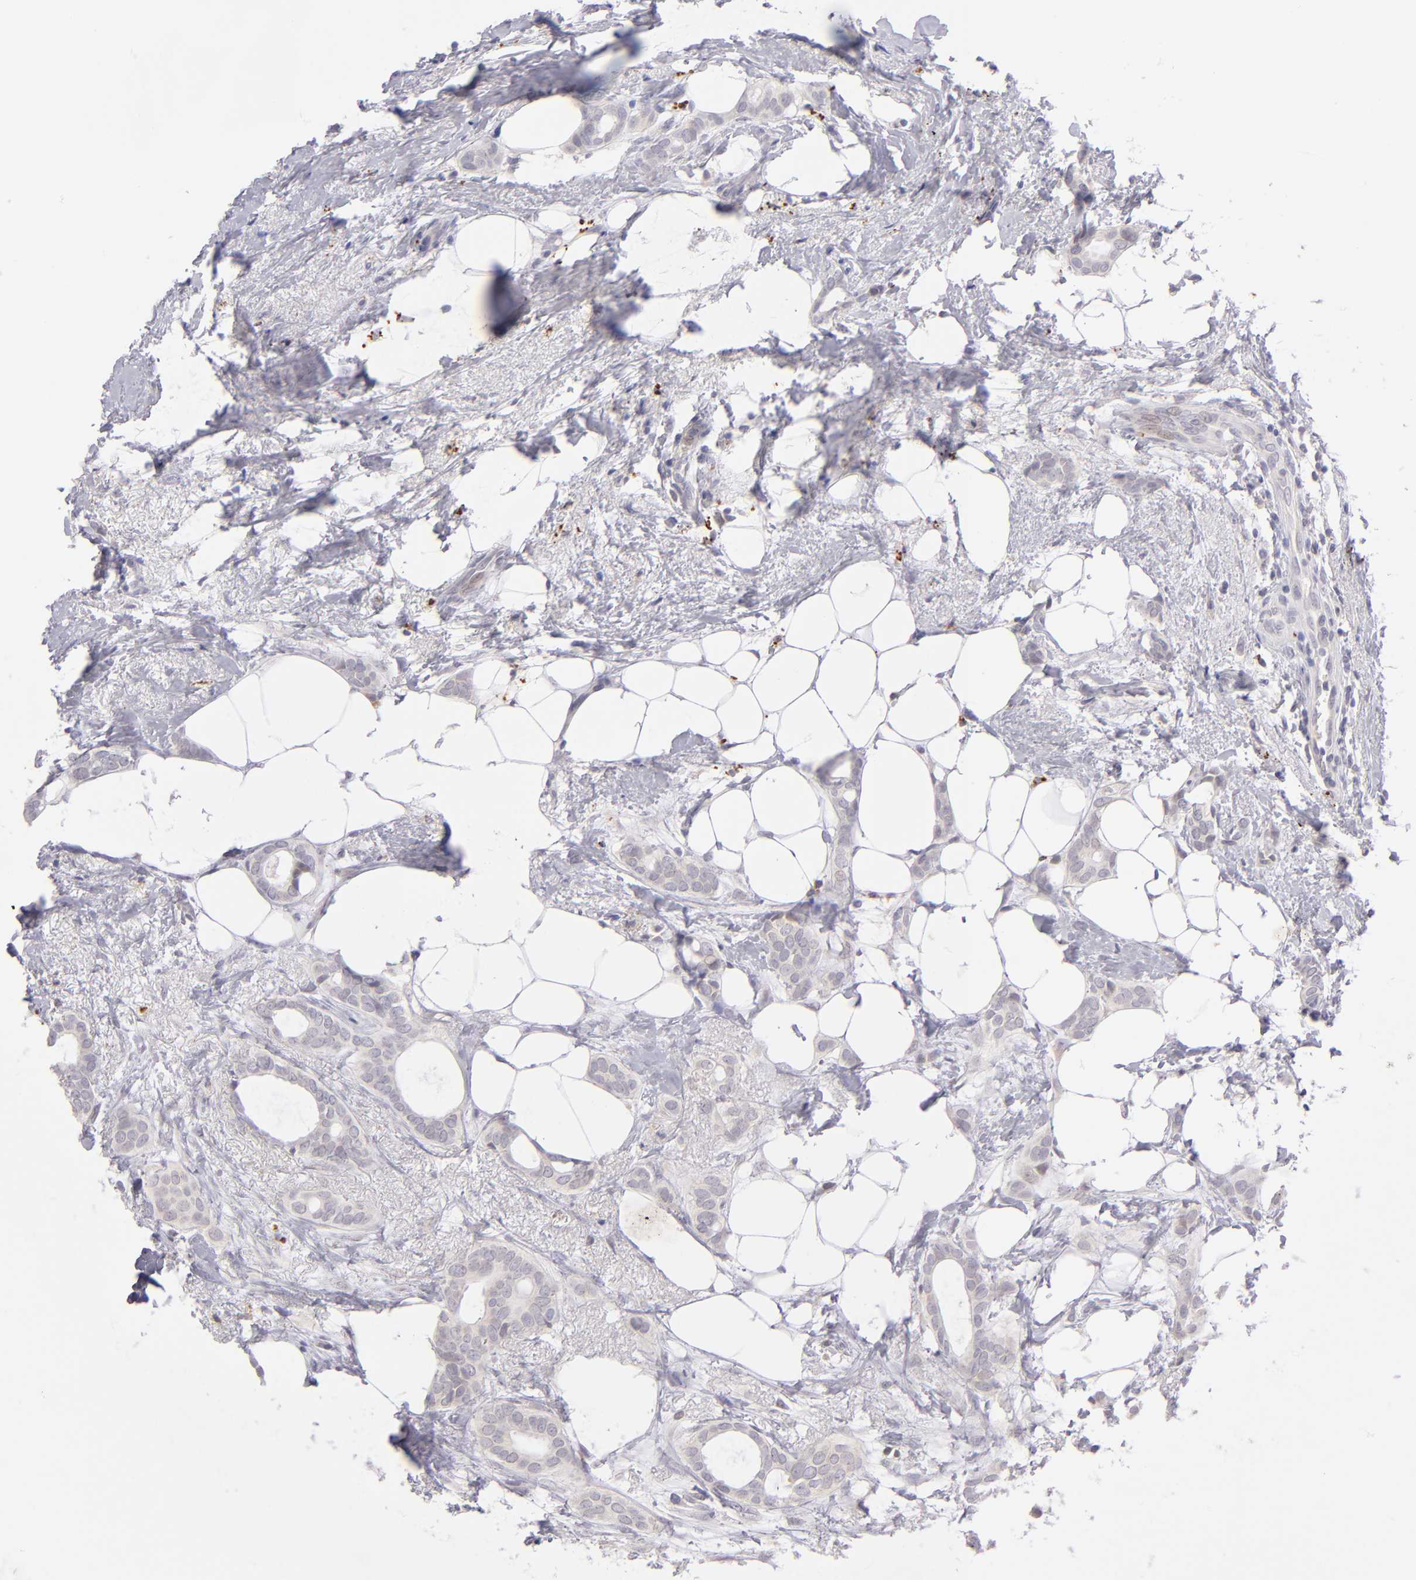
{"staining": {"intensity": "weak", "quantity": "<25%", "location": "cytoplasmic/membranous"}, "tissue": "breast cancer", "cell_type": "Tumor cells", "image_type": "cancer", "snomed": [{"axis": "morphology", "description": "Duct carcinoma"}, {"axis": "topography", "description": "Breast"}], "caption": "Tumor cells are negative for protein expression in human breast cancer. The staining is performed using DAB (3,3'-diaminobenzidine) brown chromogen with nuclei counter-stained in using hematoxylin.", "gene": "TRAF3", "patient": {"sex": "female", "age": 54}}